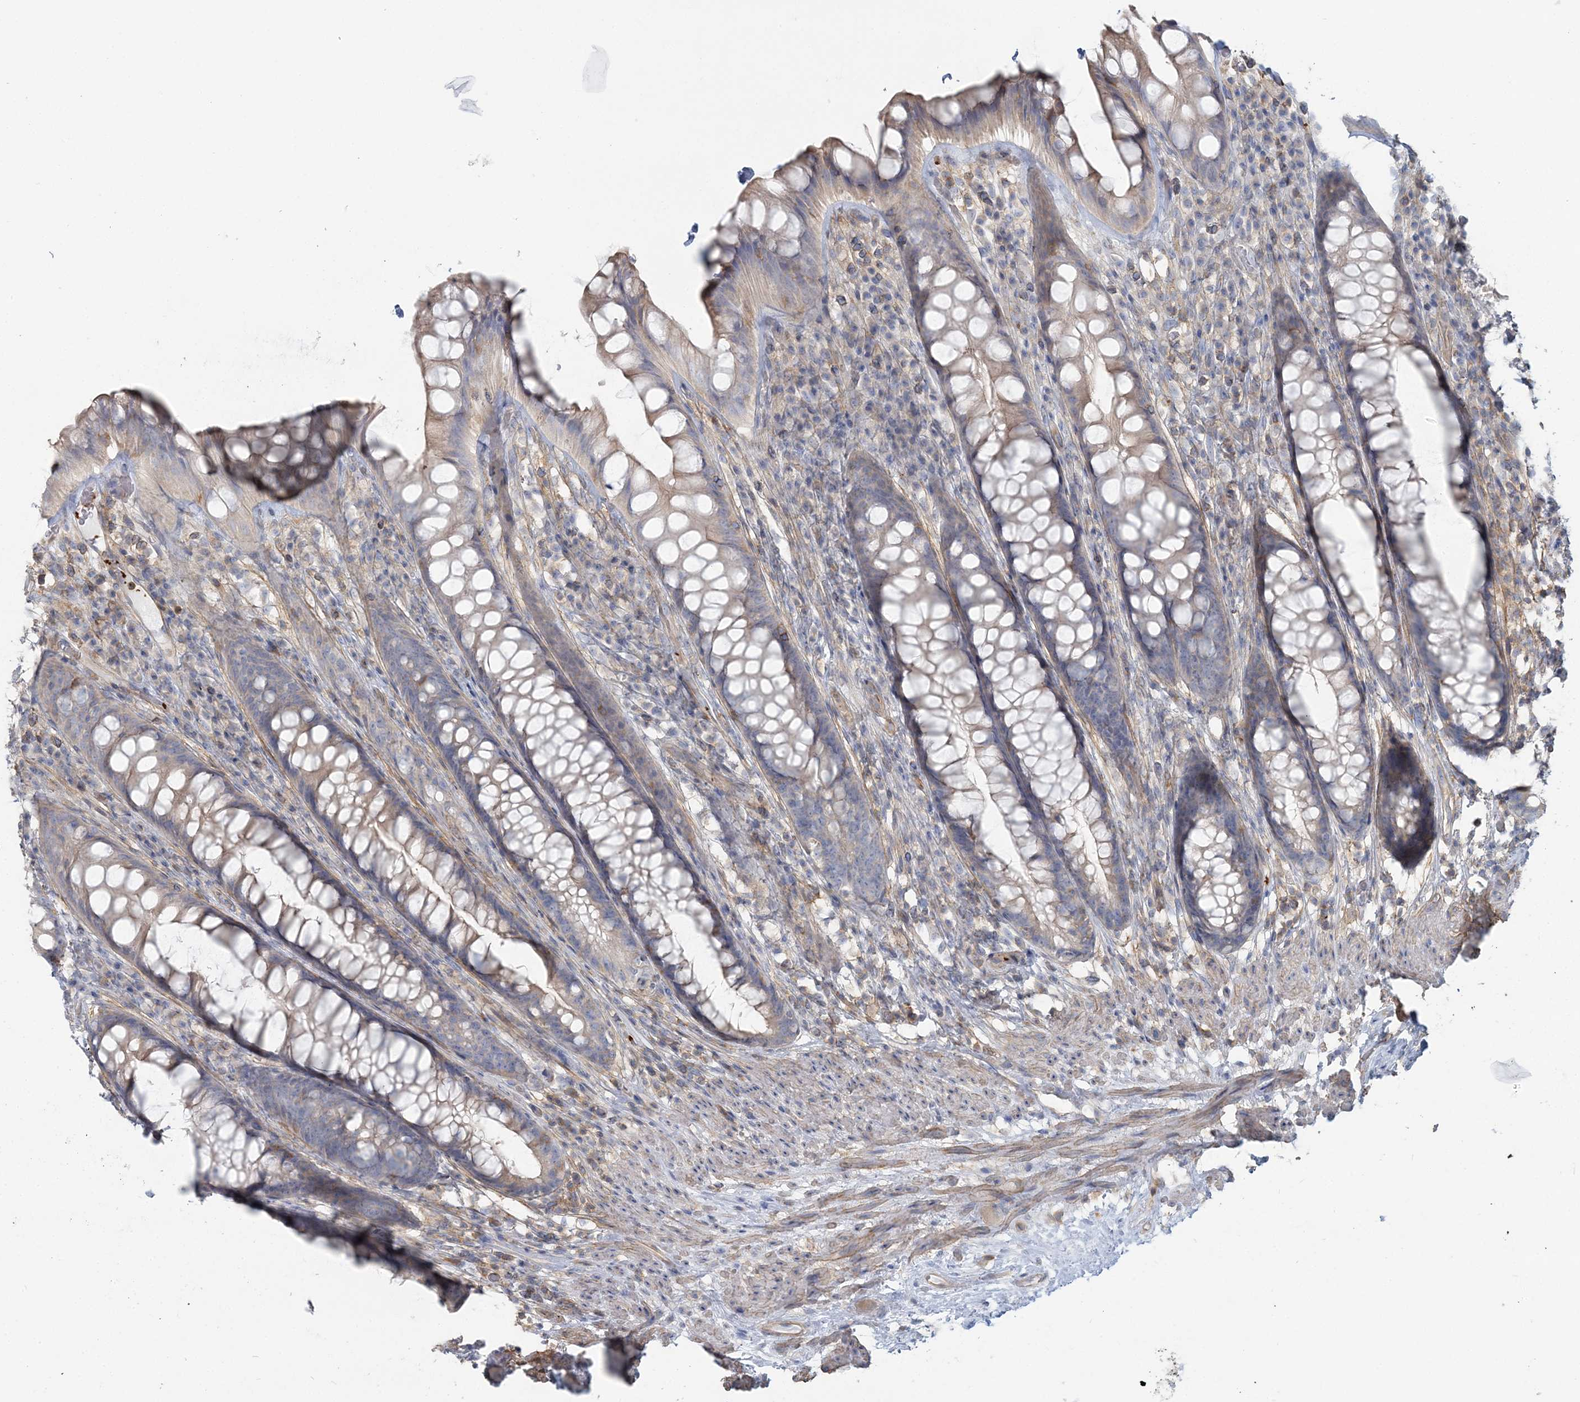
{"staining": {"intensity": "weak", "quantity": "<25%", "location": "cytoplasmic/membranous"}, "tissue": "rectum", "cell_type": "Glandular cells", "image_type": "normal", "snomed": [{"axis": "morphology", "description": "Normal tissue, NOS"}, {"axis": "topography", "description": "Rectum"}], "caption": "Rectum was stained to show a protein in brown. There is no significant positivity in glandular cells. Brightfield microscopy of immunohistochemistry stained with DAB (3,3'-diaminobenzidine) (brown) and hematoxylin (blue), captured at high magnification.", "gene": "CUEDC2", "patient": {"sex": "male", "age": 74}}